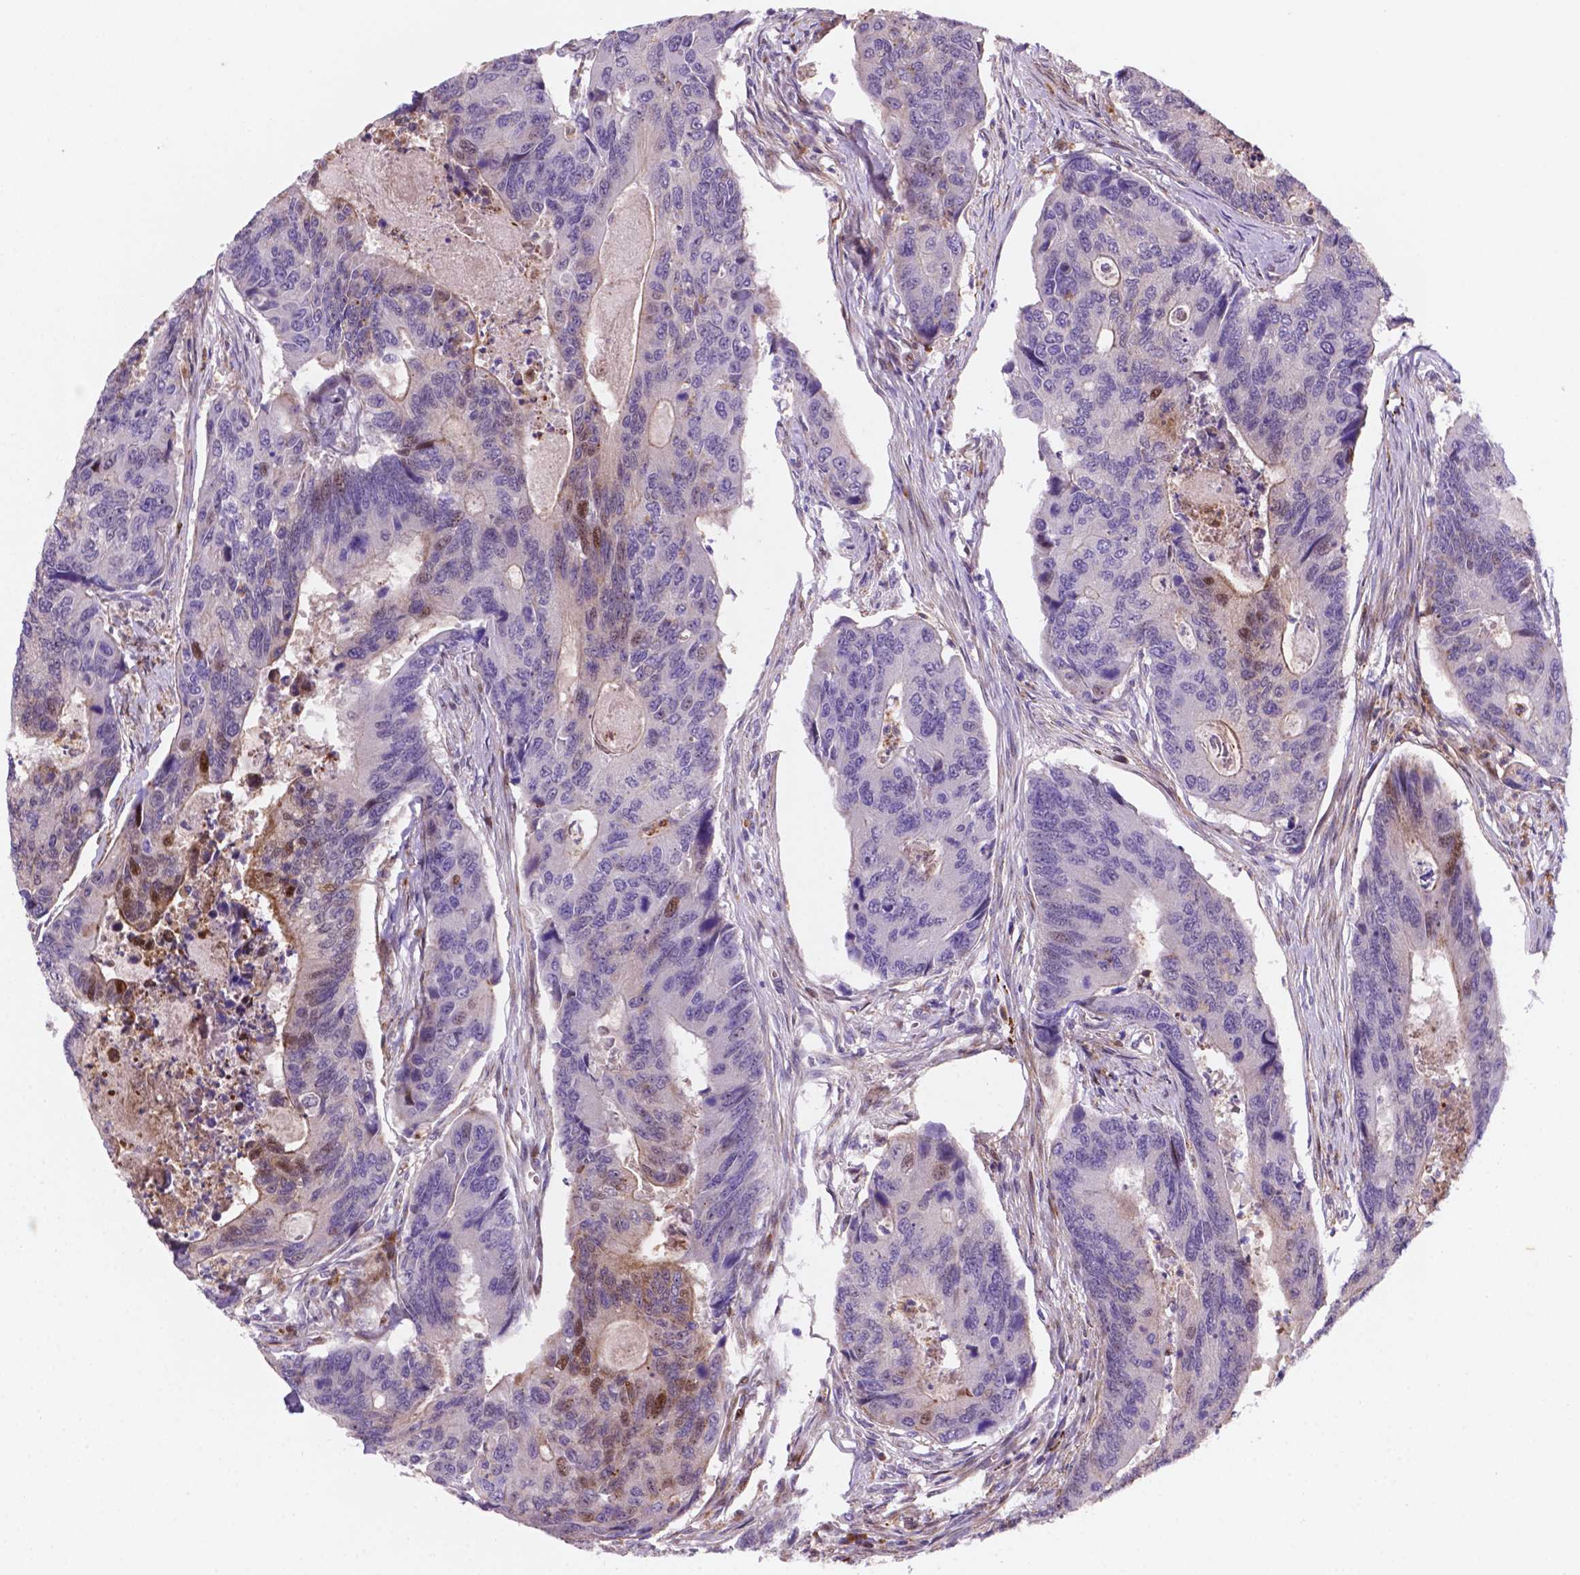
{"staining": {"intensity": "moderate", "quantity": "<25%", "location": "nuclear"}, "tissue": "colorectal cancer", "cell_type": "Tumor cells", "image_type": "cancer", "snomed": [{"axis": "morphology", "description": "Adenocarcinoma, NOS"}, {"axis": "topography", "description": "Colon"}], "caption": "About <25% of tumor cells in human colorectal cancer (adenocarcinoma) exhibit moderate nuclear protein expression as visualized by brown immunohistochemical staining.", "gene": "TM4SF20", "patient": {"sex": "female", "age": 67}}